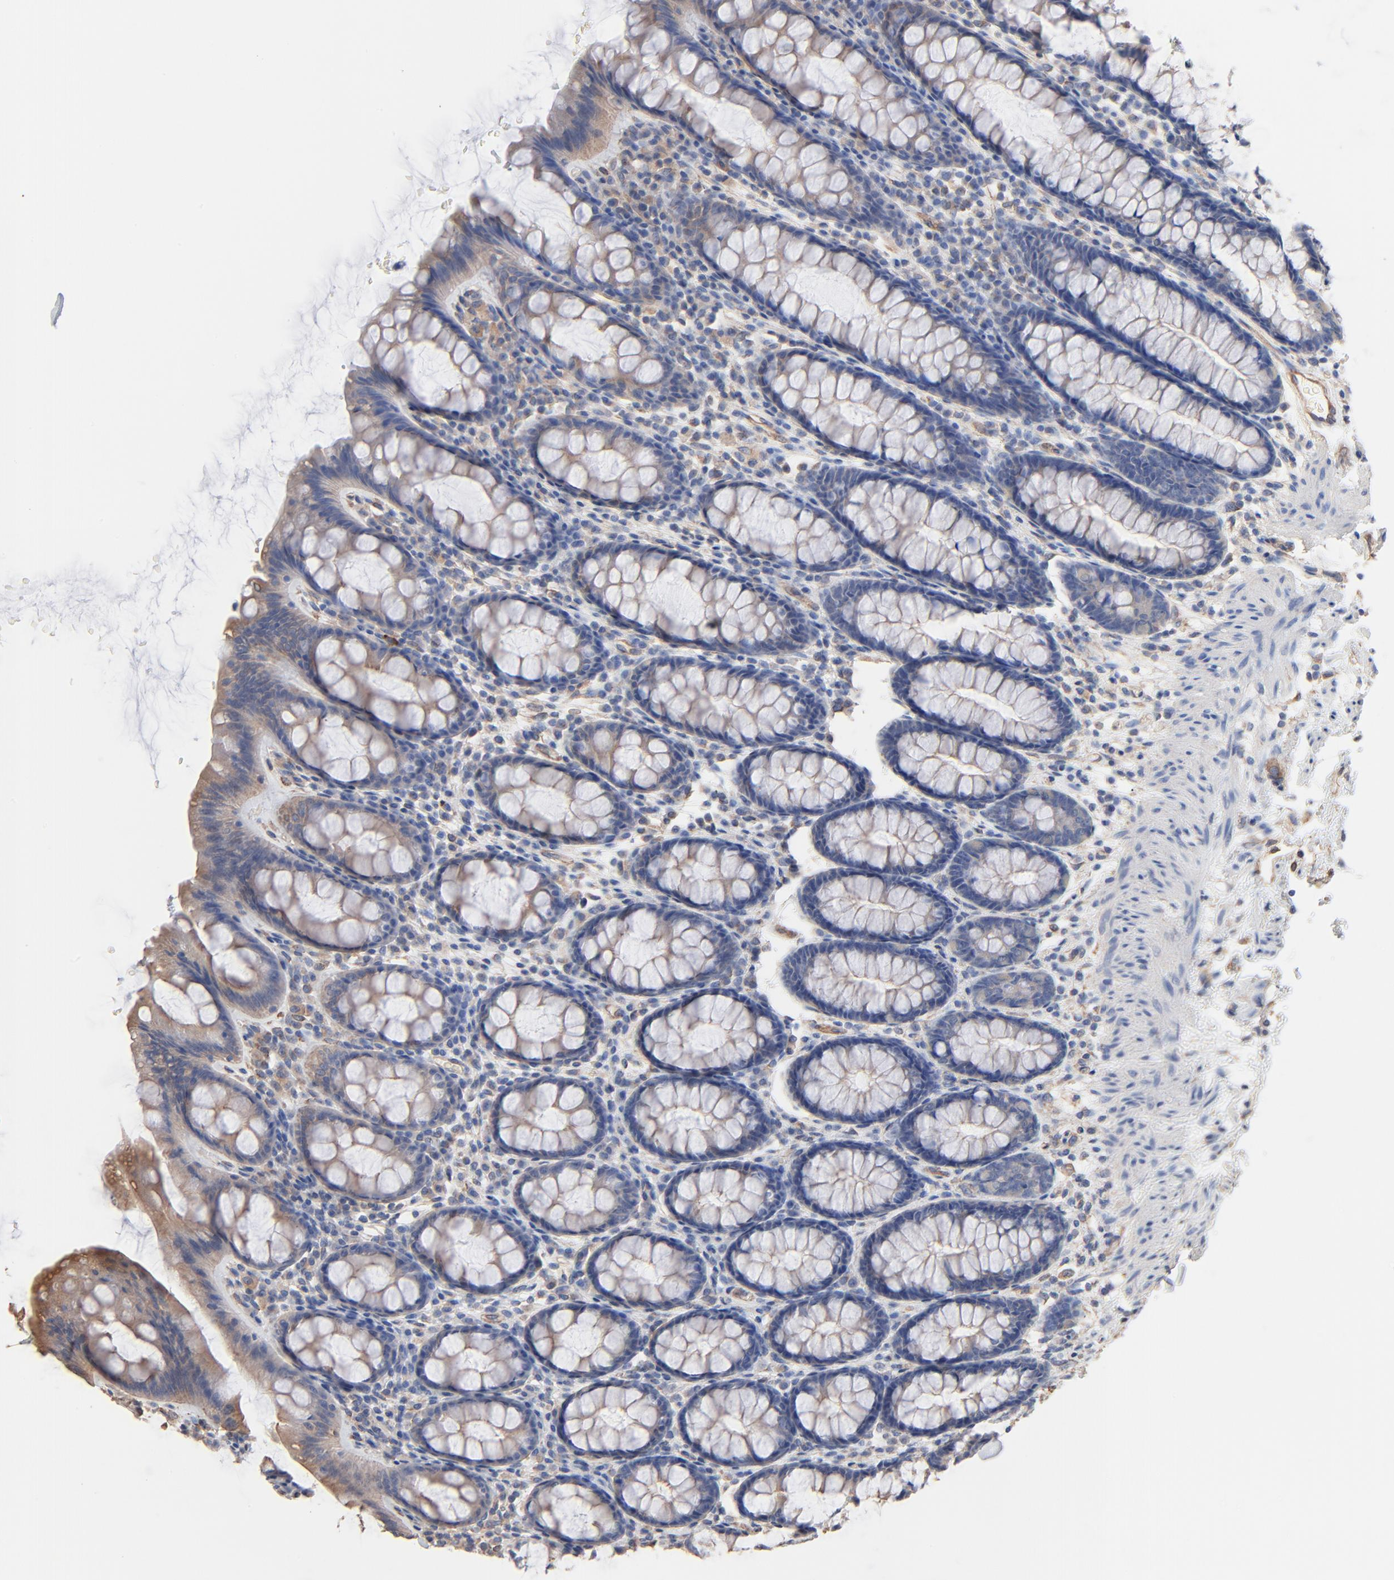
{"staining": {"intensity": "negative", "quantity": "none", "location": "none"}, "tissue": "rectum", "cell_type": "Glandular cells", "image_type": "normal", "snomed": [{"axis": "morphology", "description": "Normal tissue, NOS"}, {"axis": "topography", "description": "Rectum"}], "caption": "This is an IHC image of benign human rectum. There is no positivity in glandular cells.", "gene": "ABCD4", "patient": {"sex": "male", "age": 92}}